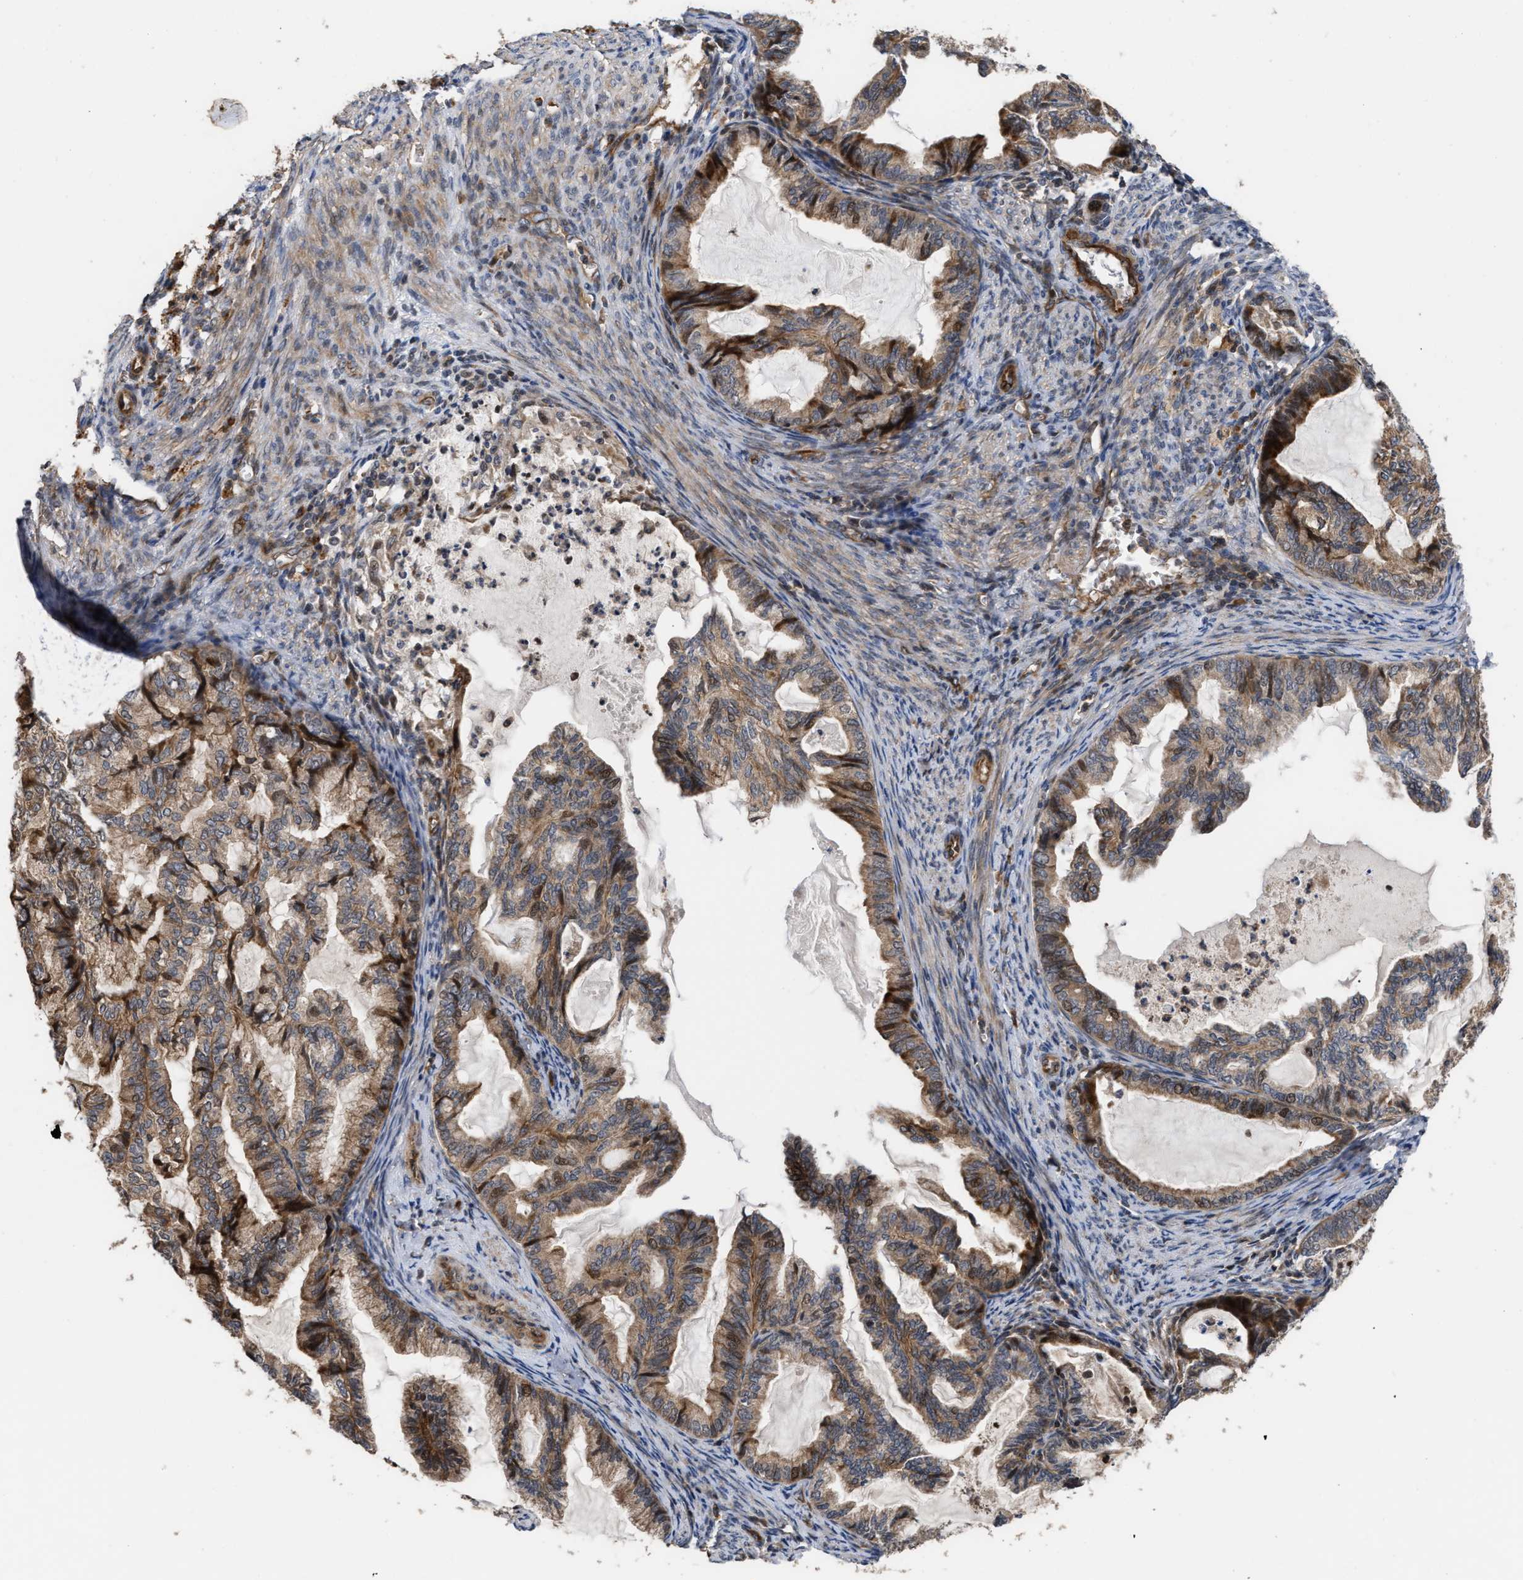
{"staining": {"intensity": "moderate", "quantity": ">75%", "location": "cytoplasmic/membranous,nuclear"}, "tissue": "cervical cancer", "cell_type": "Tumor cells", "image_type": "cancer", "snomed": [{"axis": "morphology", "description": "Normal tissue, NOS"}, {"axis": "morphology", "description": "Adenocarcinoma, NOS"}, {"axis": "topography", "description": "Cervix"}, {"axis": "topography", "description": "Endometrium"}], "caption": "Brown immunohistochemical staining in human cervical cancer reveals moderate cytoplasmic/membranous and nuclear positivity in approximately >75% of tumor cells.", "gene": "STAU1", "patient": {"sex": "female", "age": 86}}